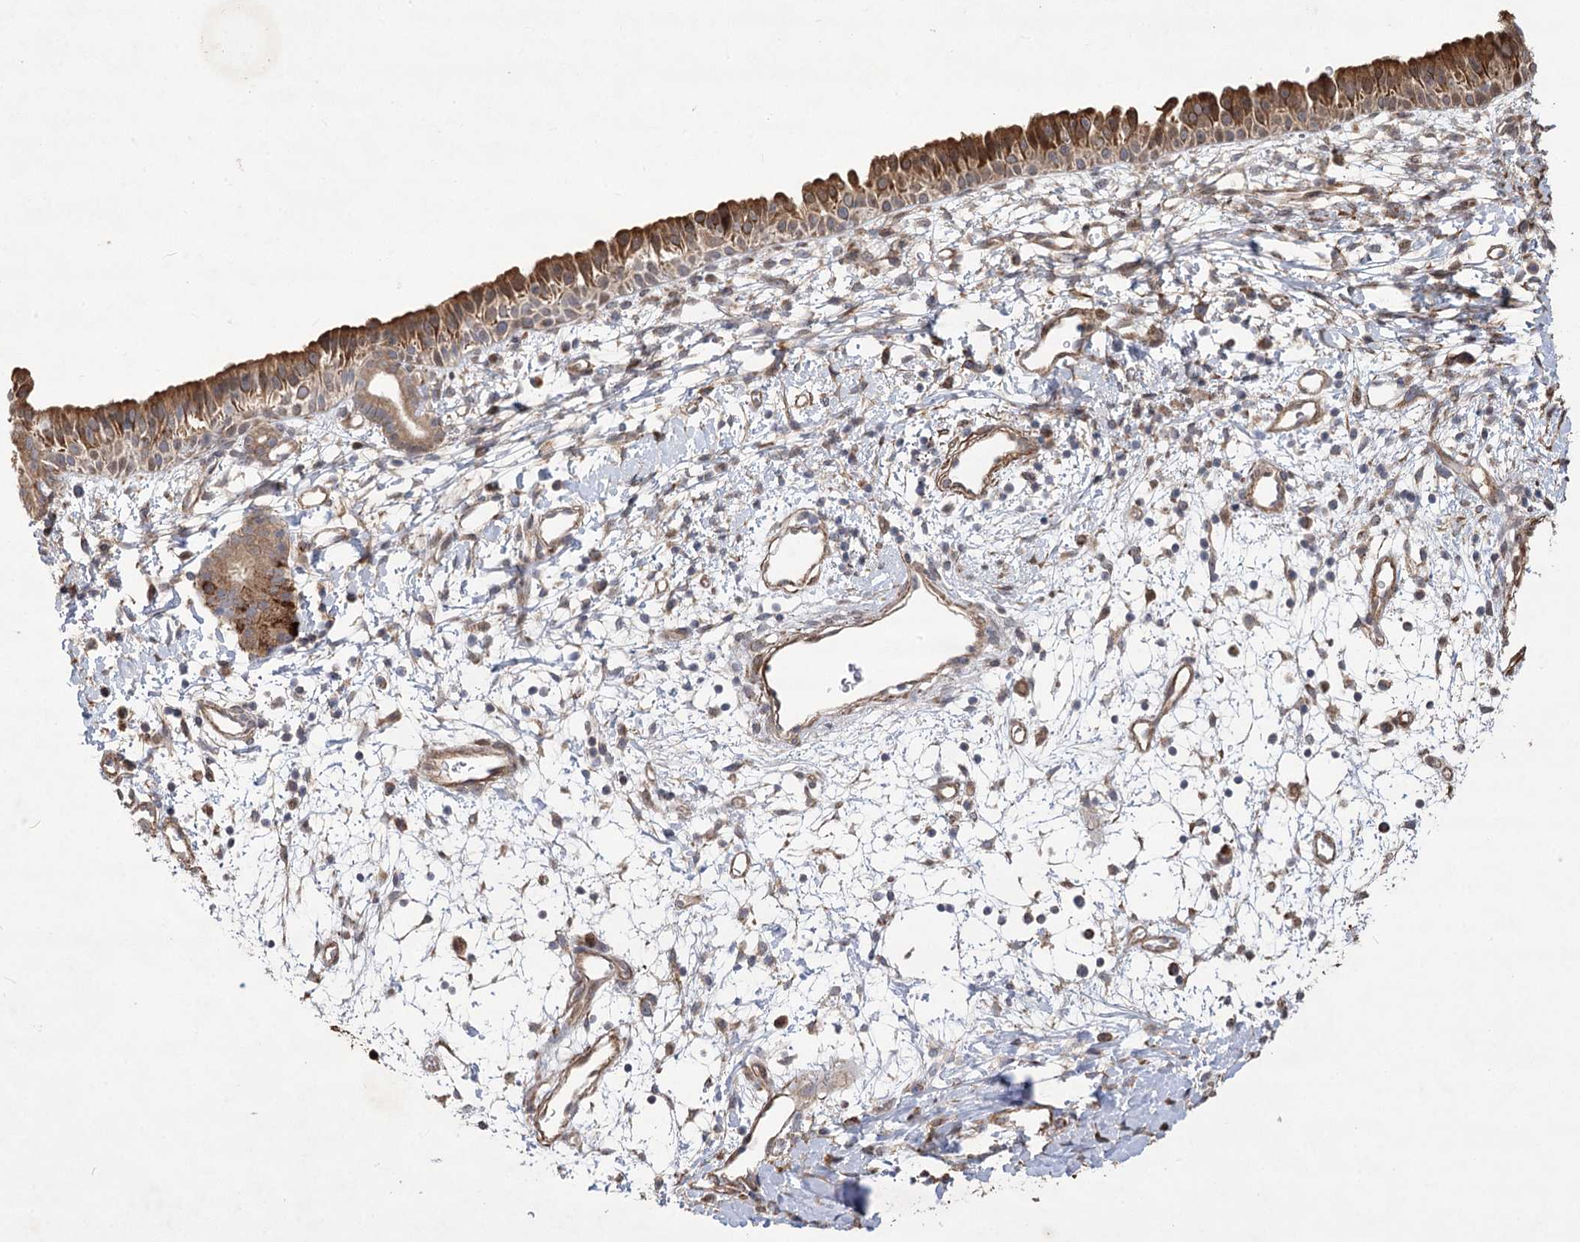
{"staining": {"intensity": "strong", "quantity": ">75%", "location": "cytoplasmic/membranous"}, "tissue": "nasopharynx", "cell_type": "Respiratory epithelial cells", "image_type": "normal", "snomed": [{"axis": "morphology", "description": "Normal tissue, NOS"}, {"axis": "topography", "description": "Nasopharynx"}], "caption": "High-power microscopy captured an immunohistochemistry image of normal nasopharynx, revealing strong cytoplasmic/membranous positivity in about >75% of respiratory epithelial cells.", "gene": "RNF24", "patient": {"sex": "male", "age": 22}}